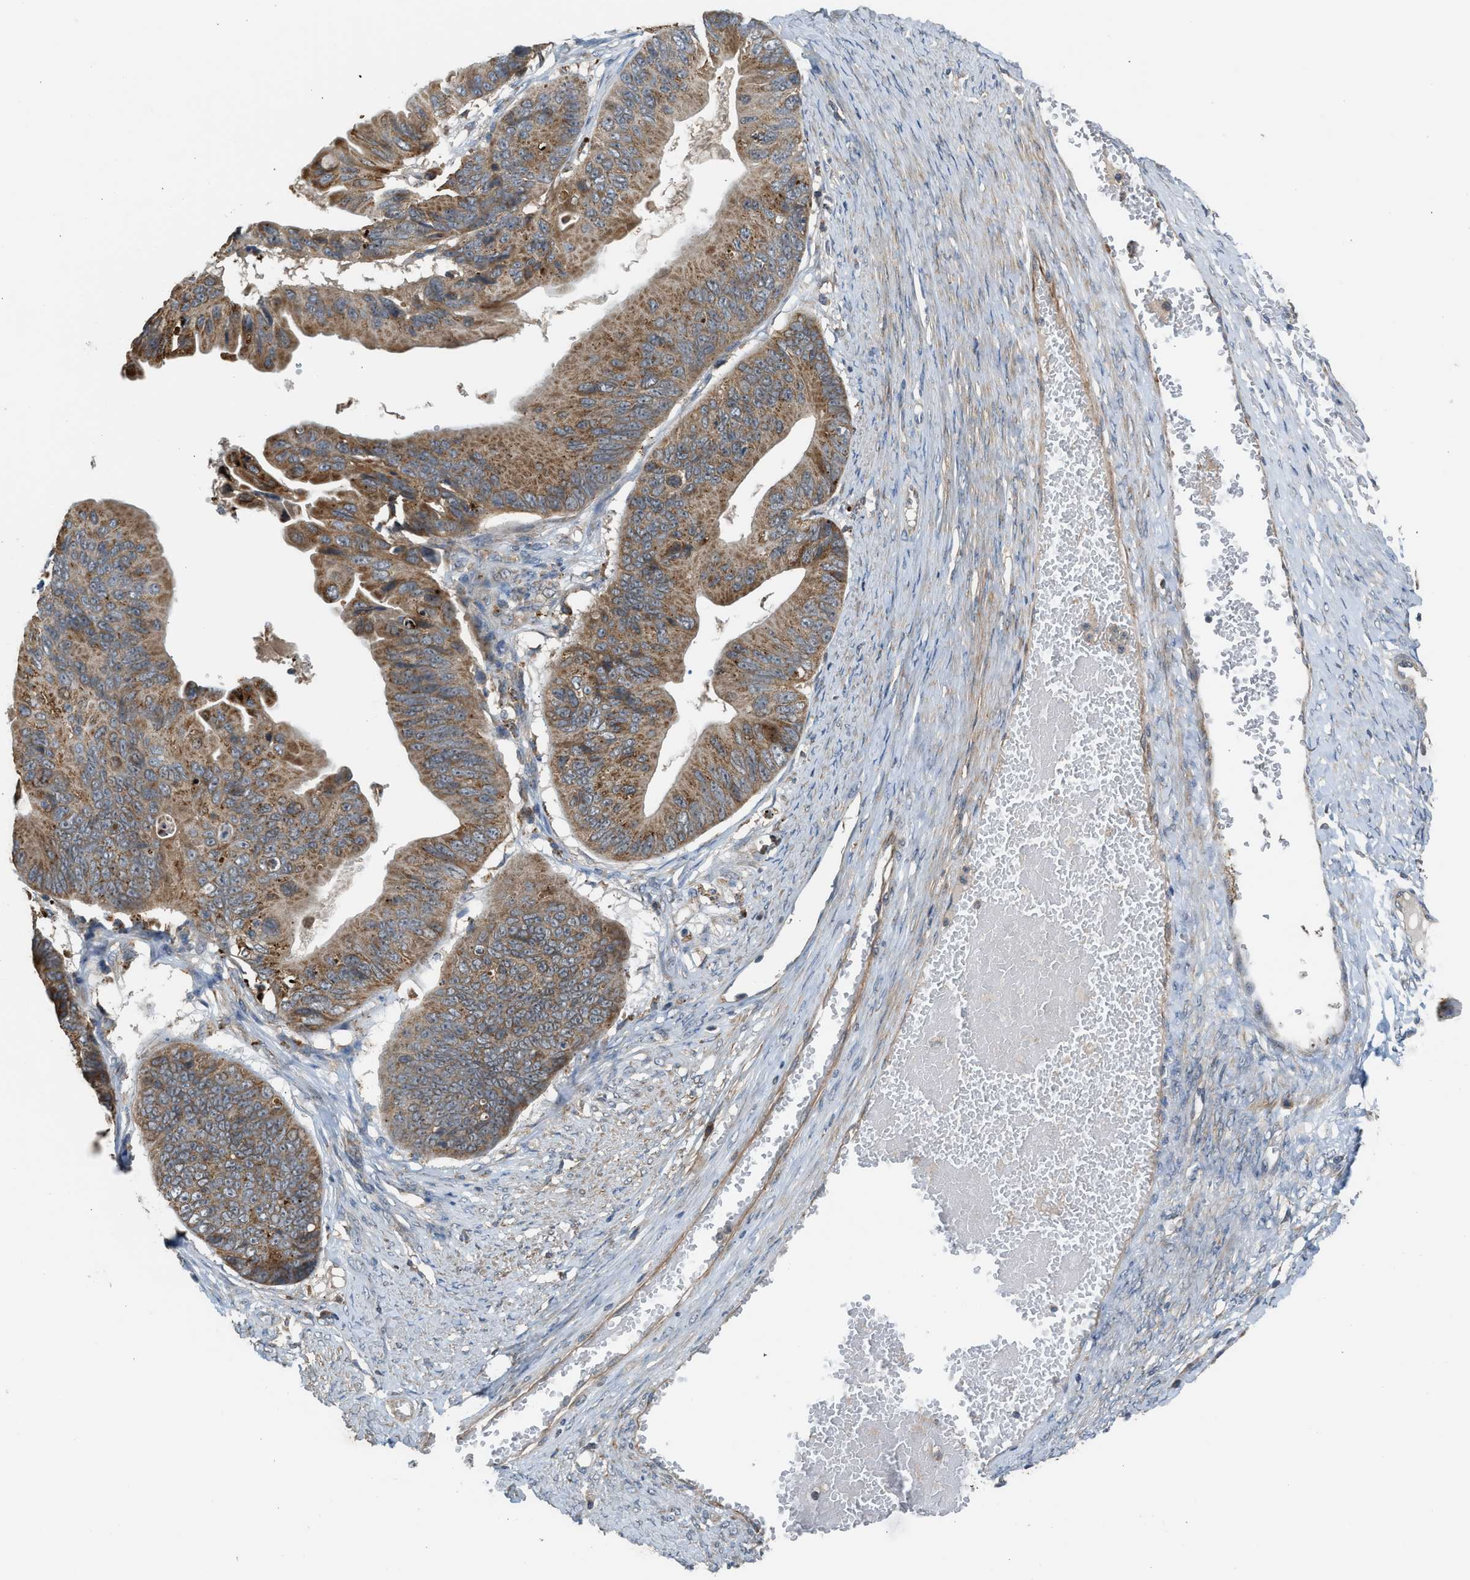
{"staining": {"intensity": "moderate", "quantity": "25%-75%", "location": "cytoplasmic/membranous"}, "tissue": "ovarian cancer", "cell_type": "Tumor cells", "image_type": "cancer", "snomed": [{"axis": "morphology", "description": "Cystadenocarcinoma, mucinous, NOS"}, {"axis": "topography", "description": "Ovary"}], "caption": "This image reveals ovarian cancer (mucinous cystadenocarcinoma) stained with immunohistochemistry (IHC) to label a protein in brown. The cytoplasmic/membranous of tumor cells show moderate positivity for the protein. Nuclei are counter-stained blue.", "gene": "STARD3", "patient": {"sex": "female", "age": 61}}